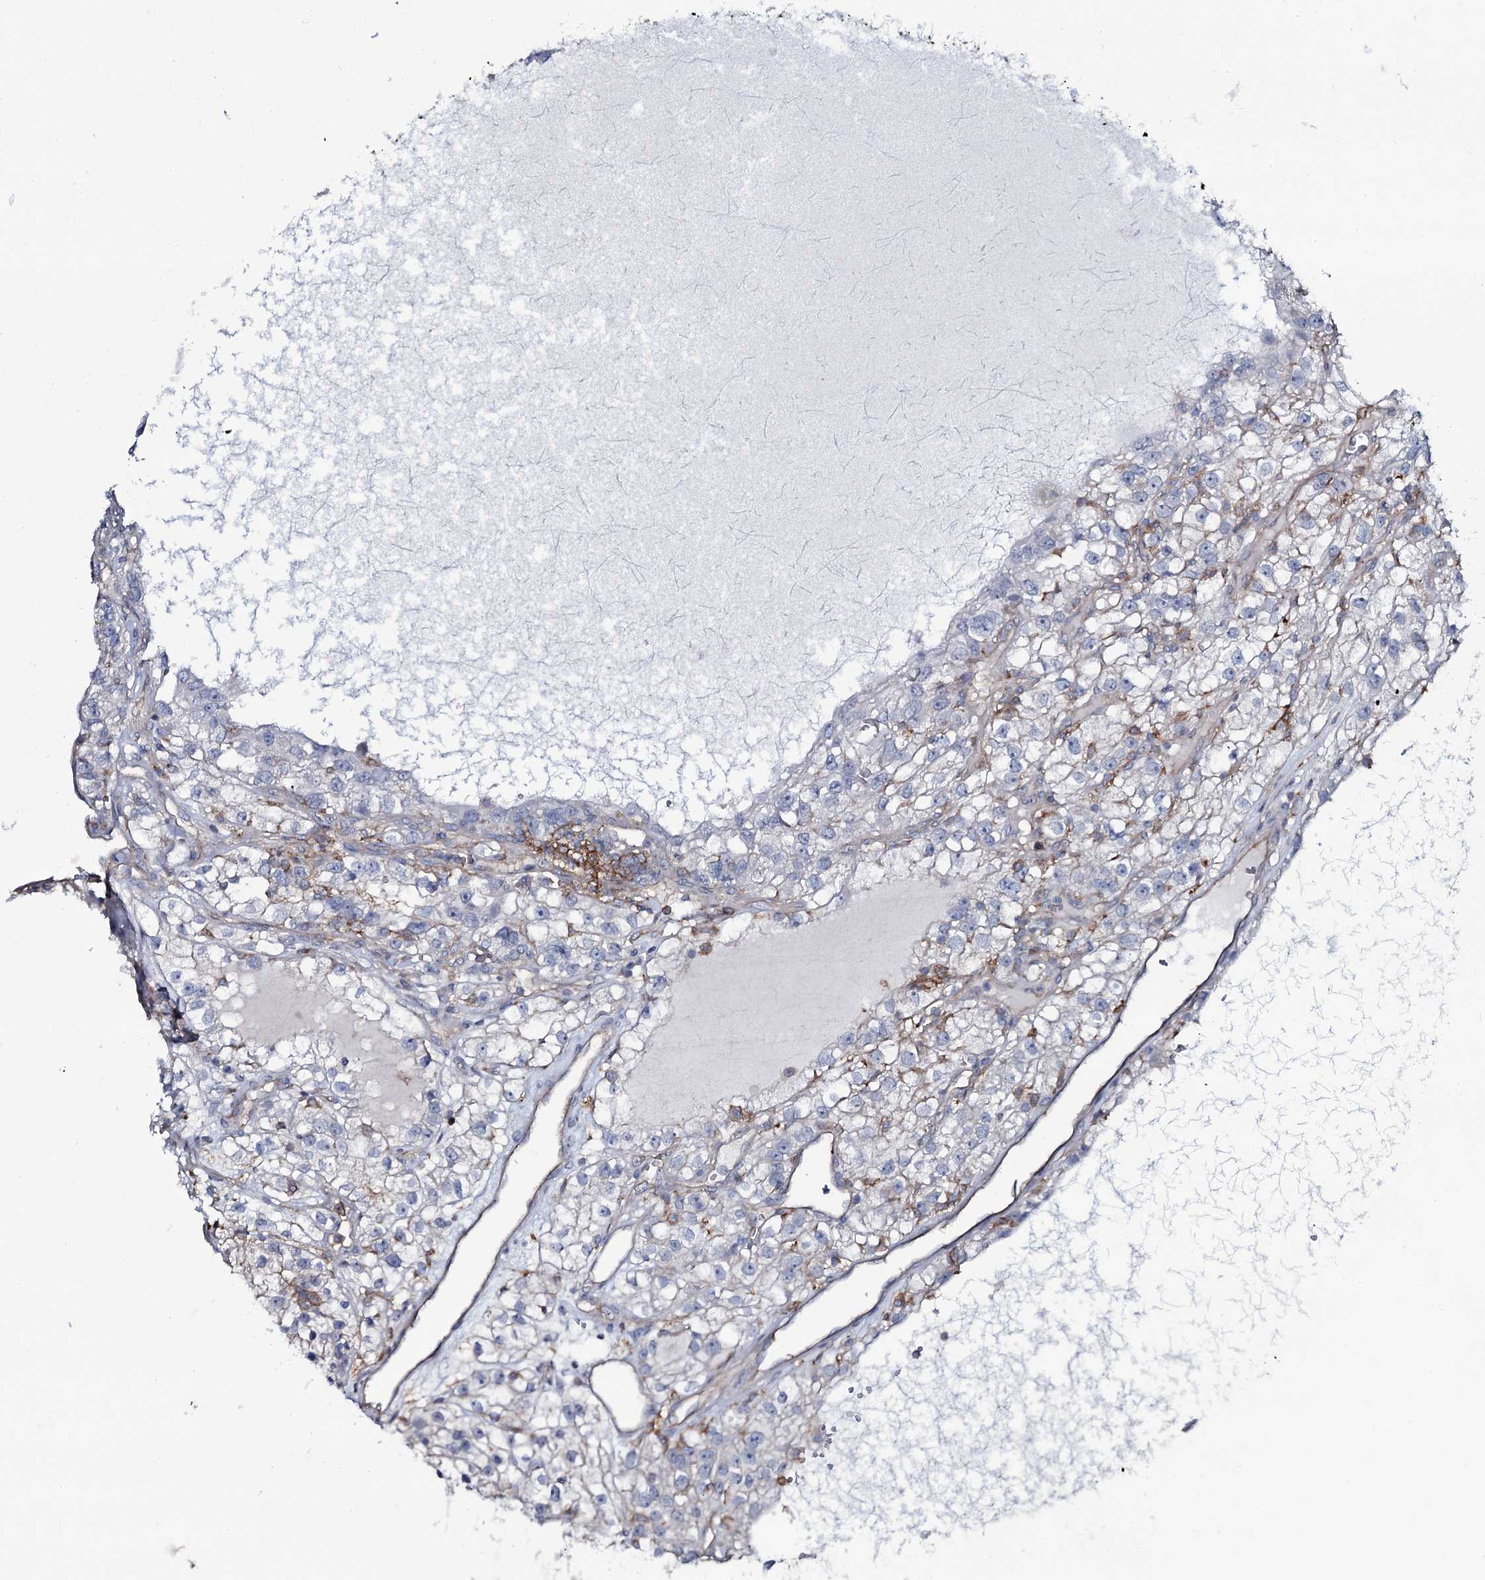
{"staining": {"intensity": "negative", "quantity": "none", "location": "none"}, "tissue": "renal cancer", "cell_type": "Tumor cells", "image_type": "cancer", "snomed": [{"axis": "morphology", "description": "Adenocarcinoma, NOS"}, {"axis": "topography", "description": "Kidney"}], "caption": "The histopathology image displays no significant expression in tumor cells of adenocarcinoma (renal).", "gene": "SNAP23", "patient": {"sex": "female", "age": 57}}